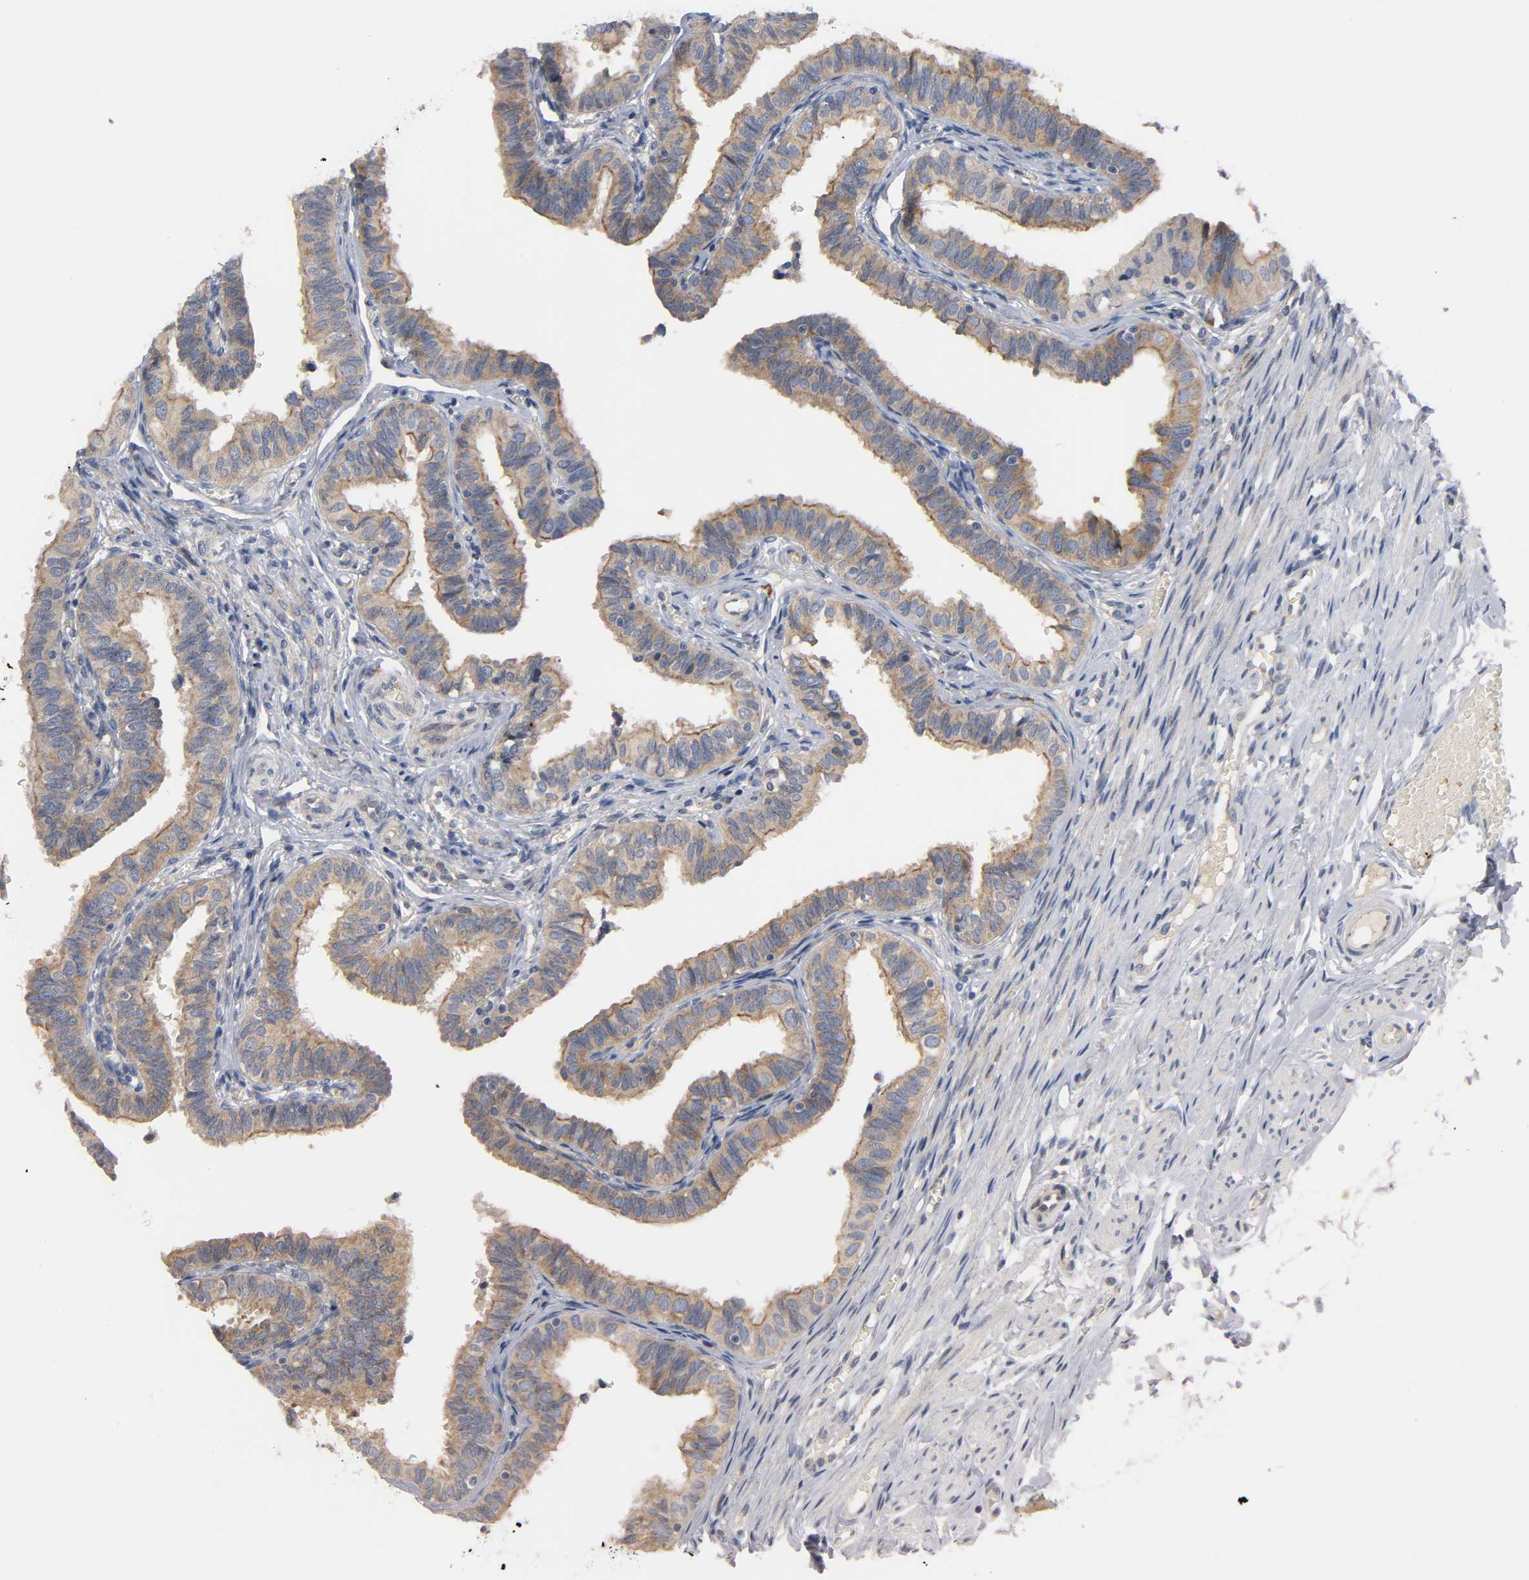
{"staining": {"intensity": "moderate", "quantity": ">75%", "location": "cytoplasmic/membranous"}, "tissue": "fallopian tube", "cell_type": "Glandular cells", "image_type": "normal", "snomed": [{"axis": "morphology", "description": "Normal tissue, NOS"}, {"axis": "topography", "description": "Fallopian tube"}], "caption": "IHC histopathology image of unremarkable fallopian tube: fallopian tube stained using immunohistochemistry shows medium levels of moderate protein expression localized specifically in the cytoplasmic/membranous of glandular cells, appearing as a cytoplasmic/membranous brown color.", "gene": "HDAC6", "patient": {"sex": "female", "age": 46}}